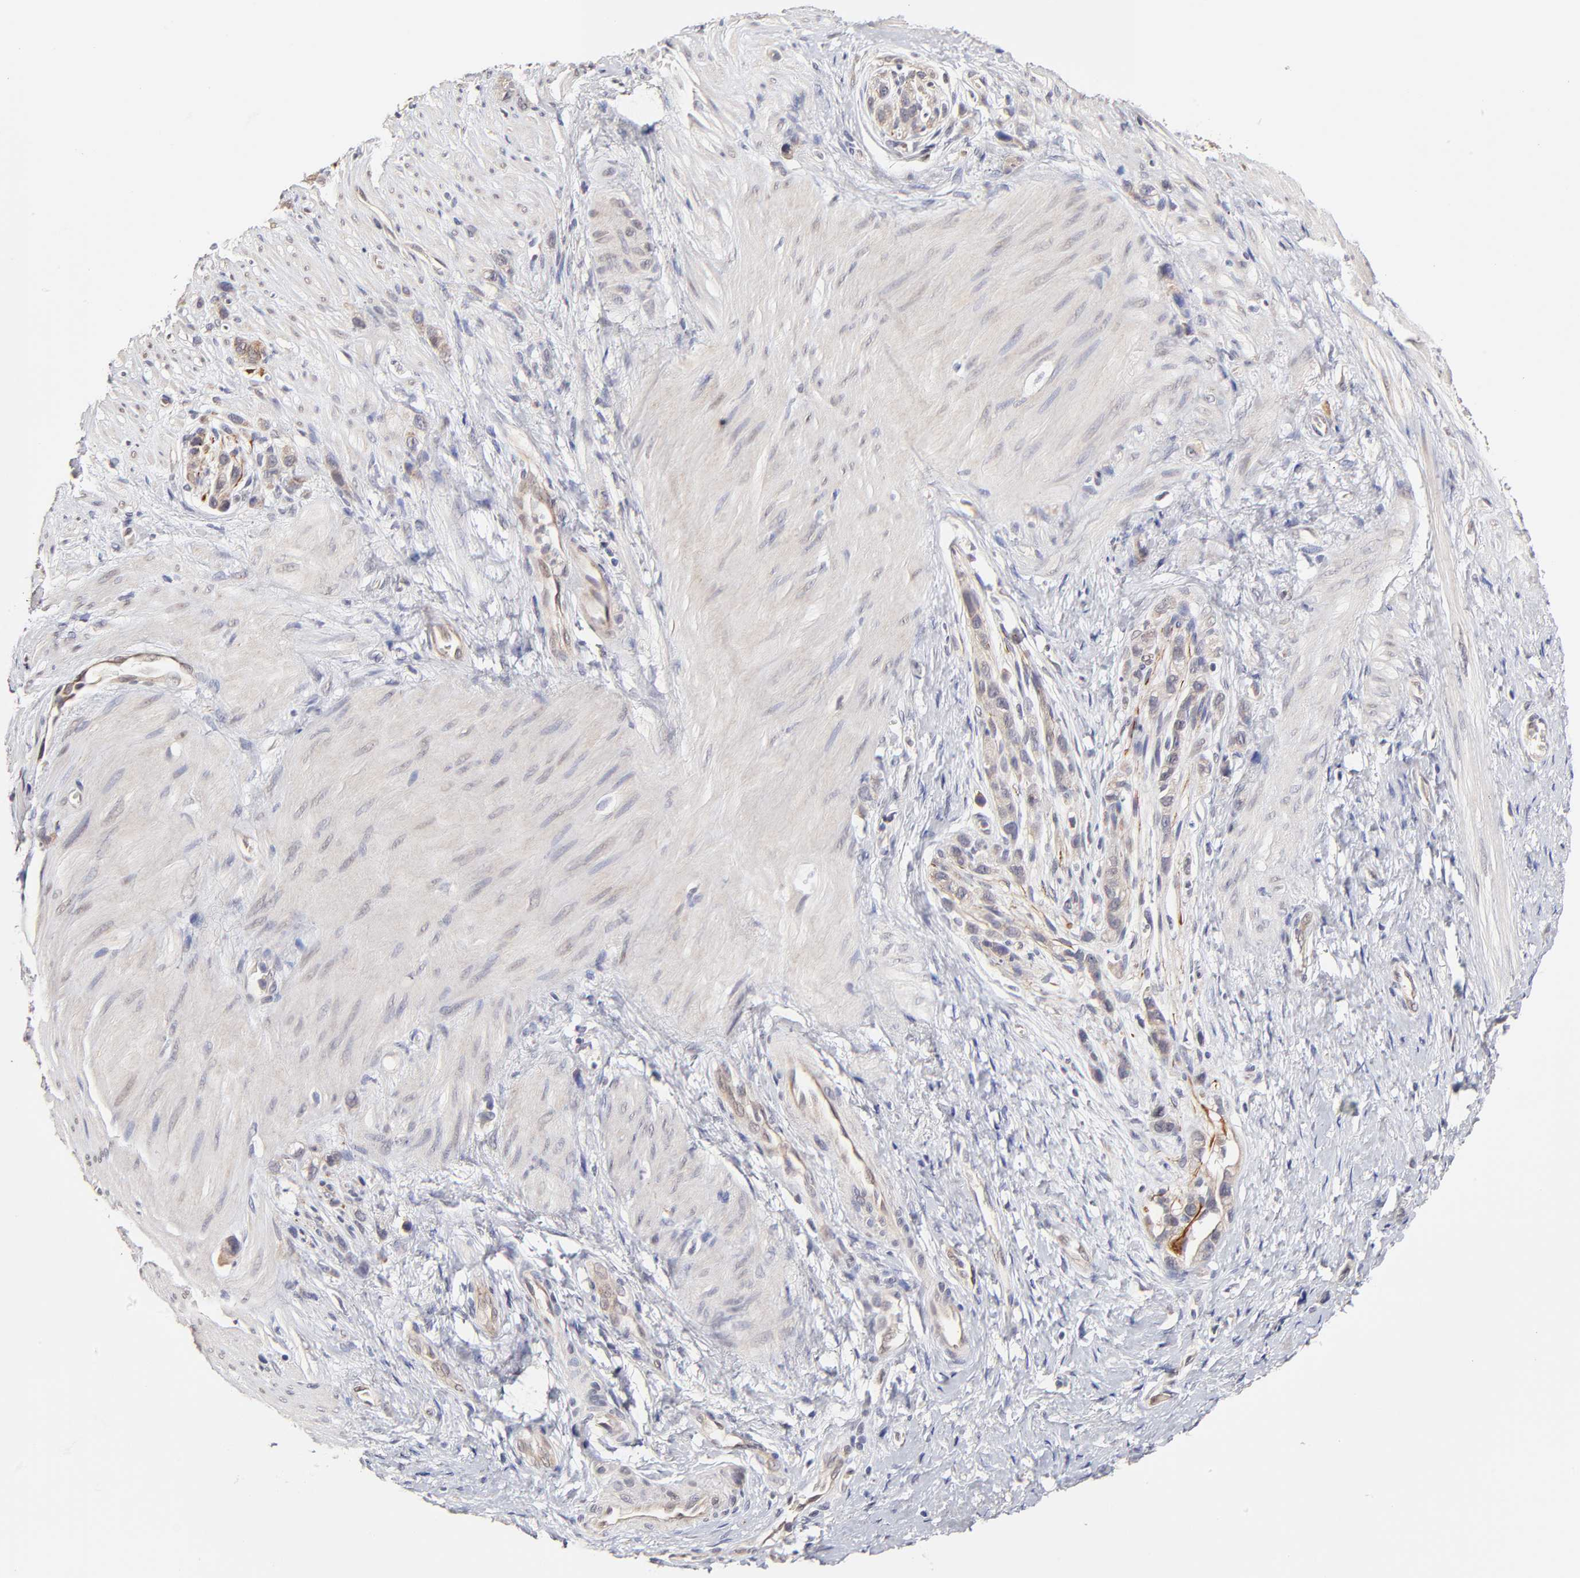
{"staining": {"intensity": "weak", "quantity": ">75%", "location": "cytoplasmic/membranous"}, "tissue": "stomach cancer", "cell_type": "Tumor cells", "image_type": "cancer", "snomed": [{"axis": "morphology", "description": "Normal tissue, NOS"}, {"axis": "morphology", "description": "Adenocarcinoma, NOS"}, {"axis": "morphology", "description": "Adenocarcinoma, High grade"}, {"axis": "topography", "description": "Stomach, upper"}, {"axis": "topography", "description": "Stomach"}], "caption": "DAB immunohistochemical staining of human adenocarcinoma (stomach) exhibits weak cytoplasmic/membranous protein staining in approximately >75% of tumor cells.", "gene": "ZNF10", "patient": {"sex": "female", "age": 65}}